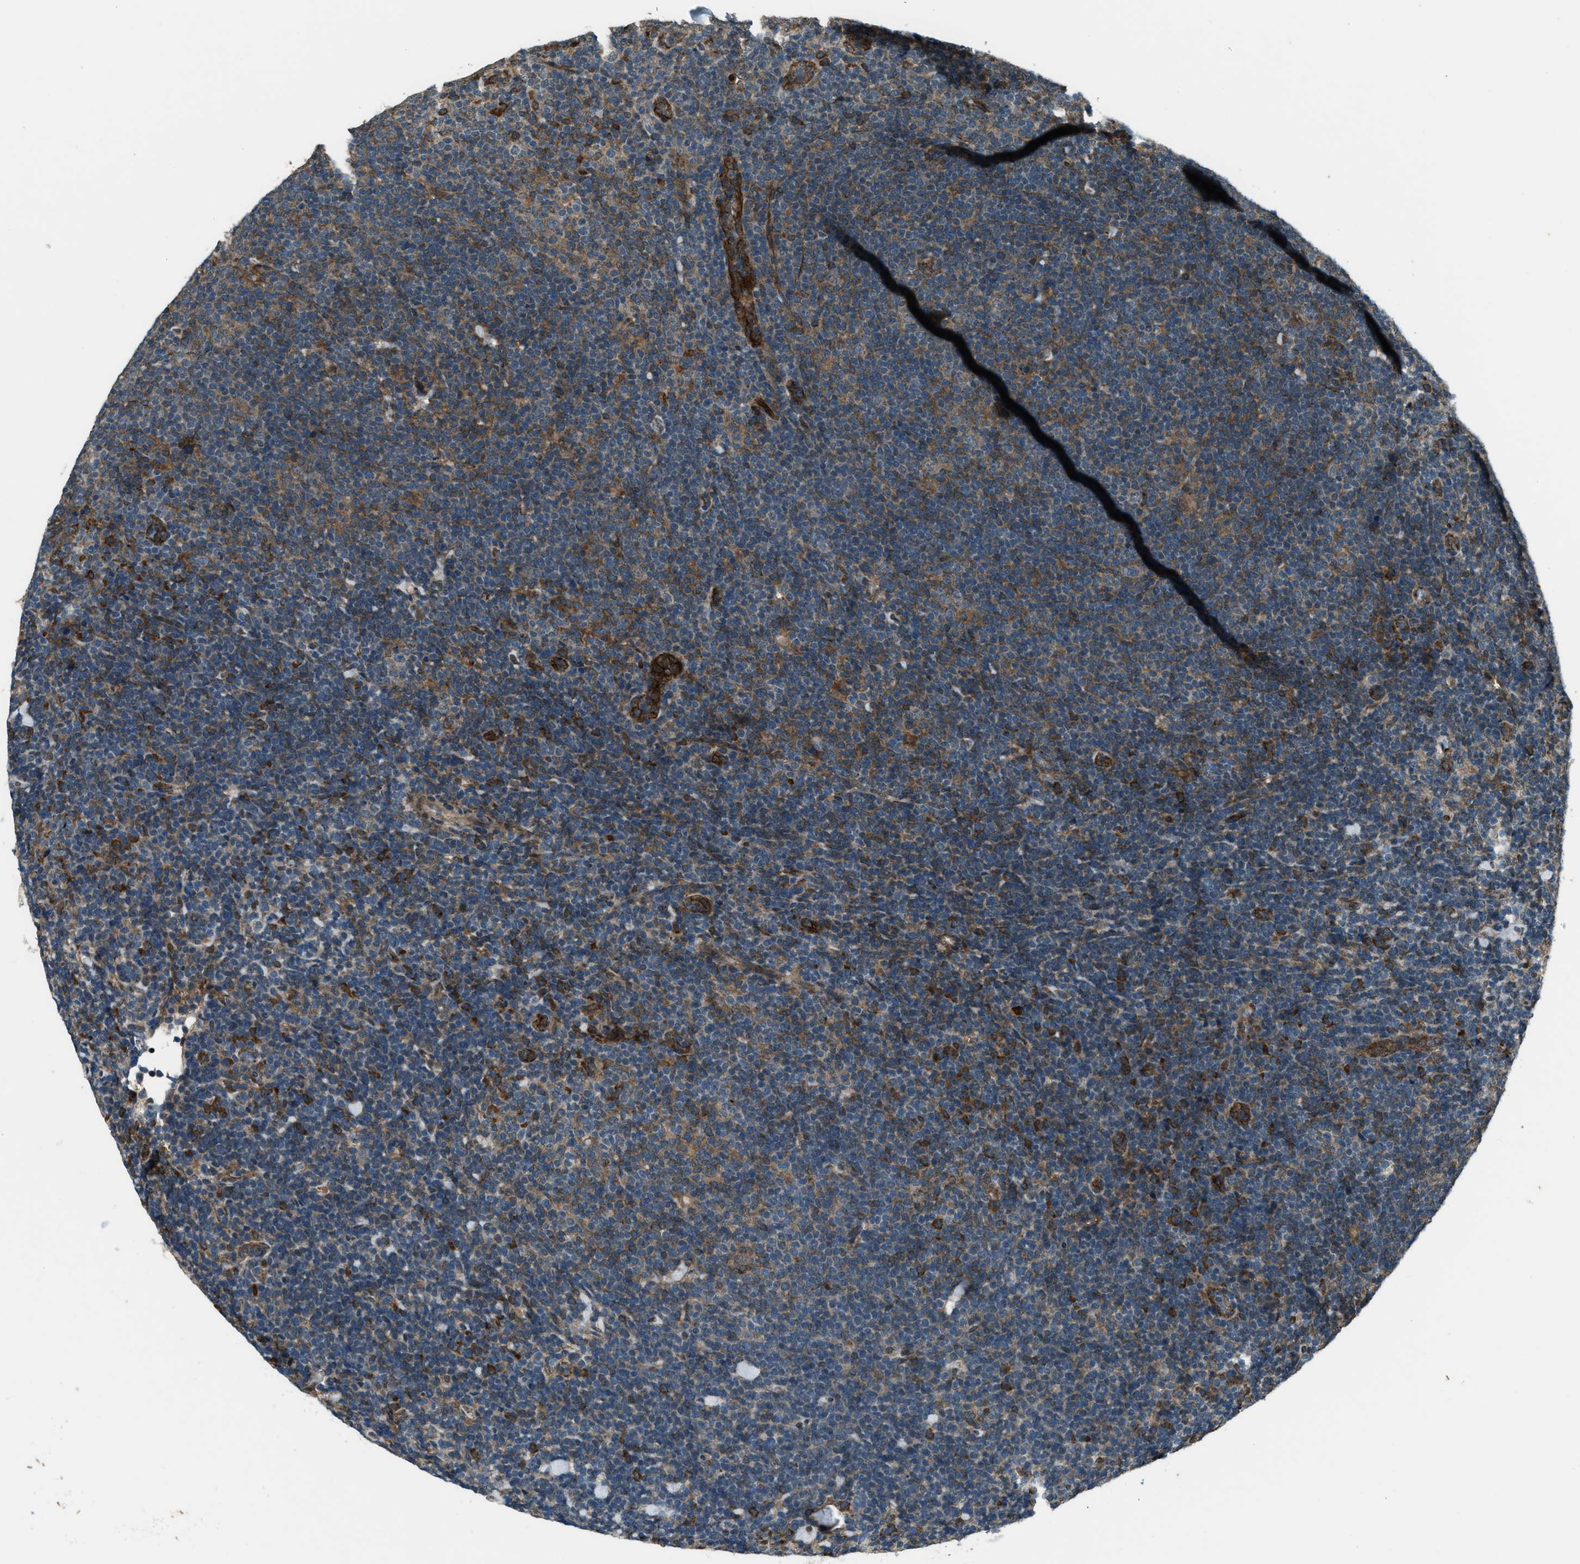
{"staining": {"intensity": "moderate", "quantity": ">75%", "location": "cytoplasmic/membranous"}, "tissue": "lymphoma", "cell_type": "Tumor cells", "image_type": "cancer", "snomed": [{"axis": "morphology", "description": "Hodgkin's disease, NOS"}, {"axis": "topography", "description": "Lymph node"}], "caption": "Brown immunohistochemical staining in lymphoma reveals moderate cytoplasmic/membranous expression in about >75% of tumor cells.", "gene": "SVIL", "patient": {"sex": "female", "age": 57}}